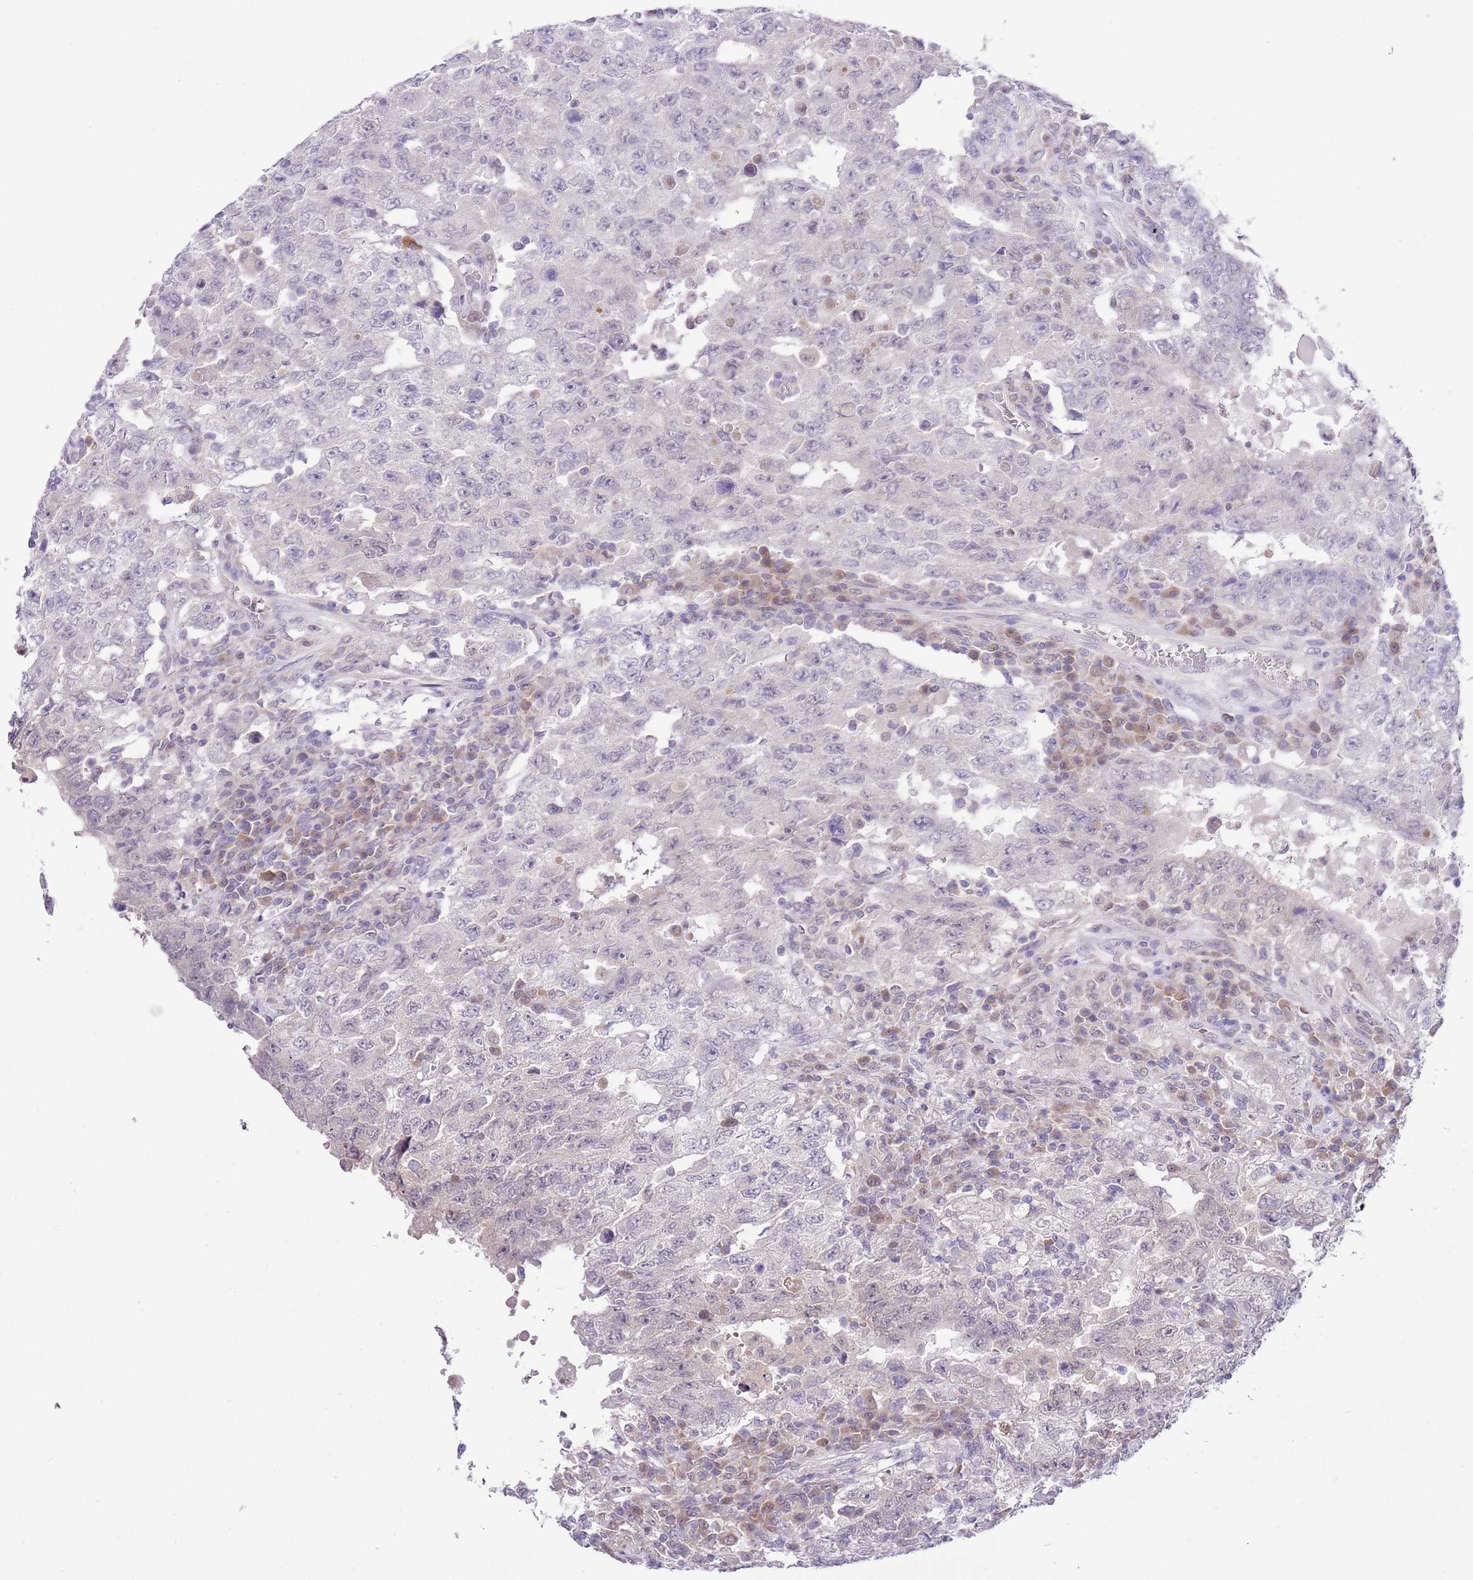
{"staining": {"intensity": "negative", "quantity": "none", "location": "none"}, "tissue": "testis cancer", "cell_type": "Tumor cells", "image_type": "cancer", "snomed": [{"axis": "morphology", "description": "Carcinoma, Embryonal, NOS"}, {"axis": "topography", "description": "Testis"}], "caption": "The image demonstrates no significant staining in tumor cells of testis cancer (embryonal carcinoma).", "gene": "GALK2", "patient": {"sex": "male", "age": 26}}